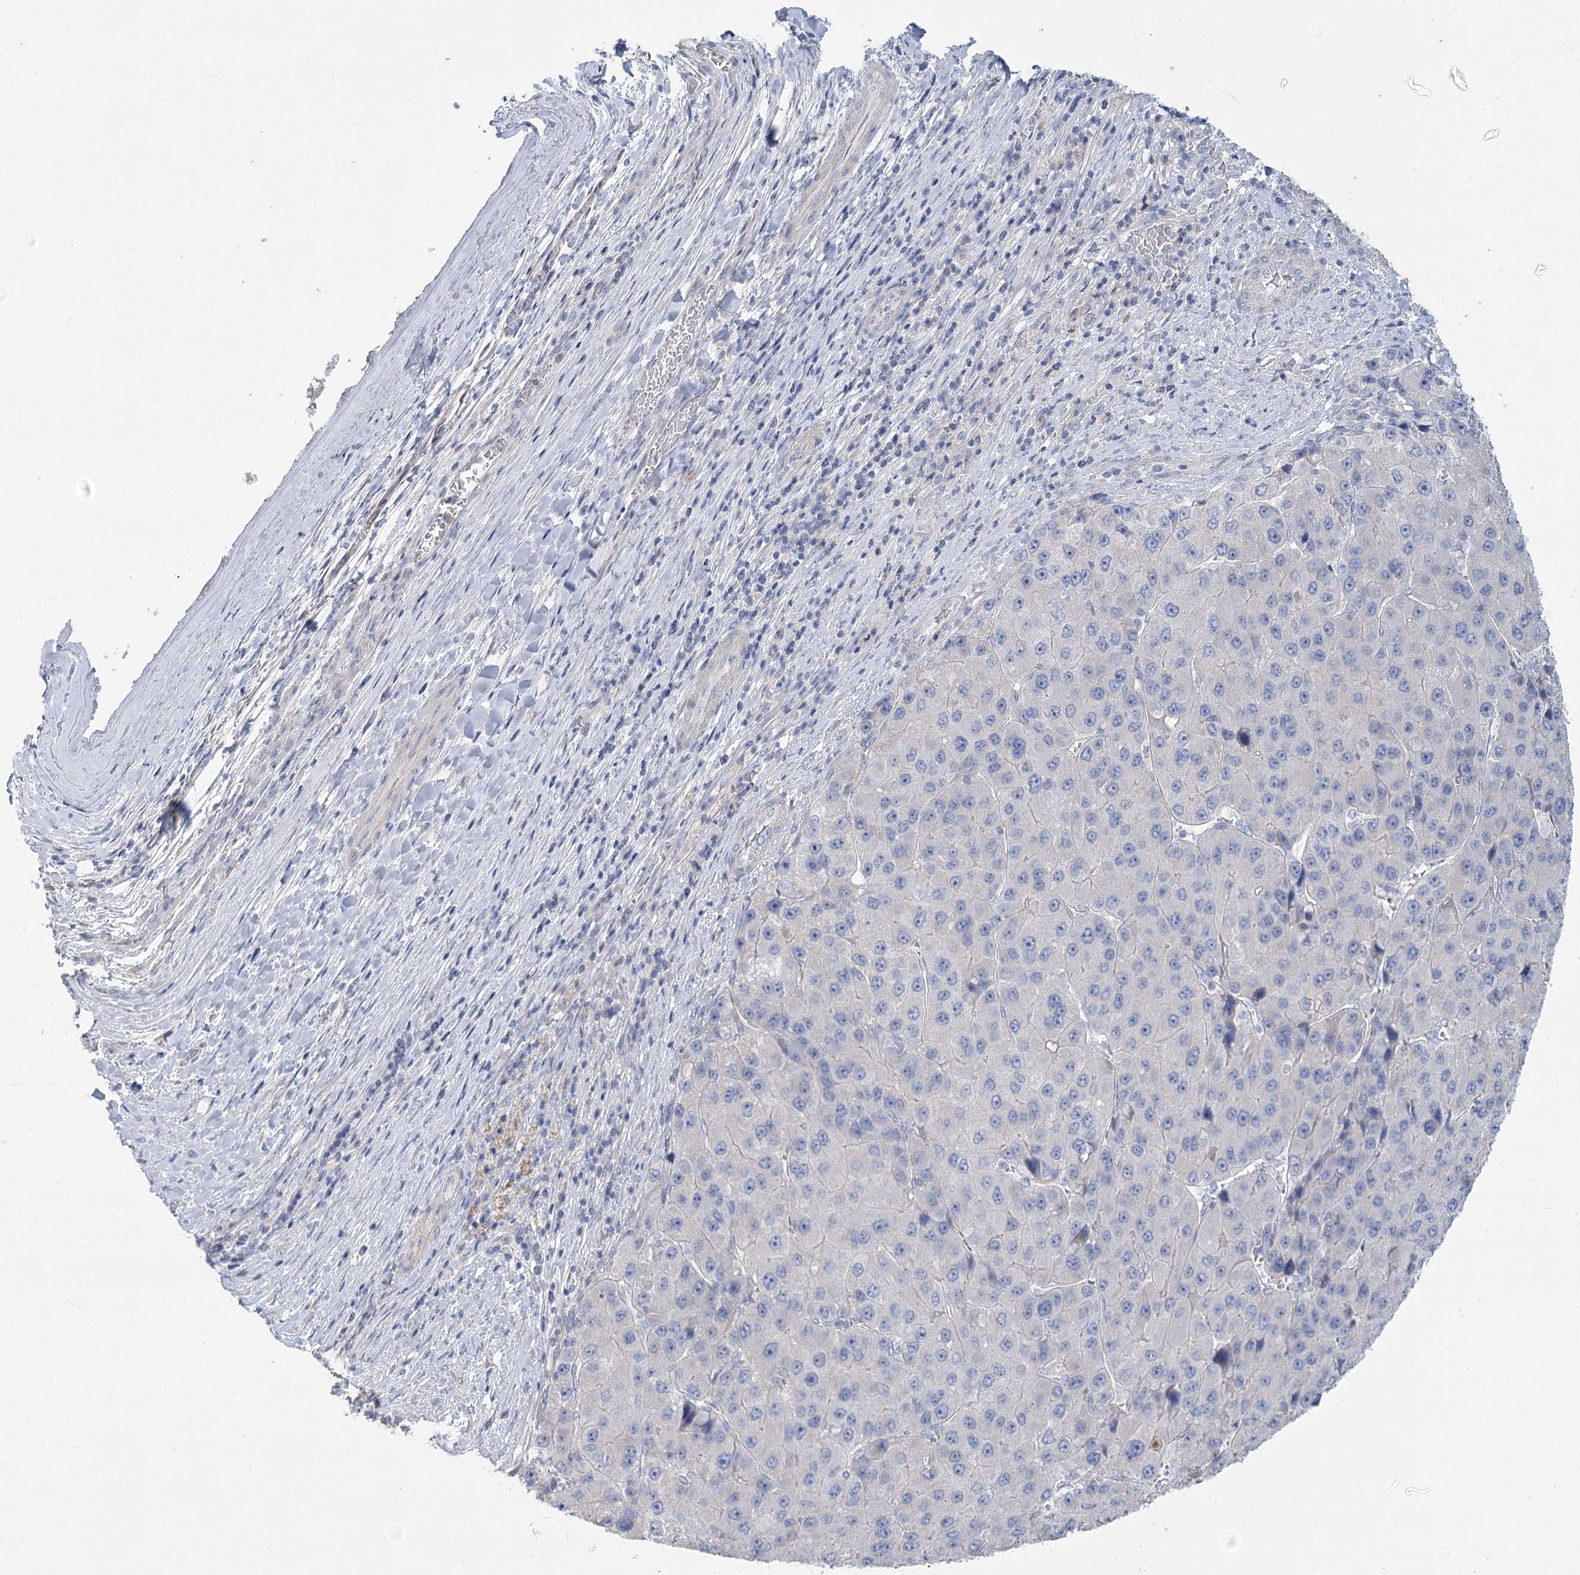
{"staining": {"intensity": "negative", "quantity": "none", "location": "none"}, "tissue": "liver cancer", "cell_type": "Tumor cells", "image_type": "cancer", "snomed": [{"axis": "morphology", "description": "Carcinoma, Hepatocellular, NOS"}, {"axis": "topography", "description": "Liver"}], "caption": "This is an immunohistochemistry (IHC) photomicrograph of liver cancer. There is no staining in tumor cells.", "gene": "SLC9A3", "patient": {"sex": "female", "age": 73}}